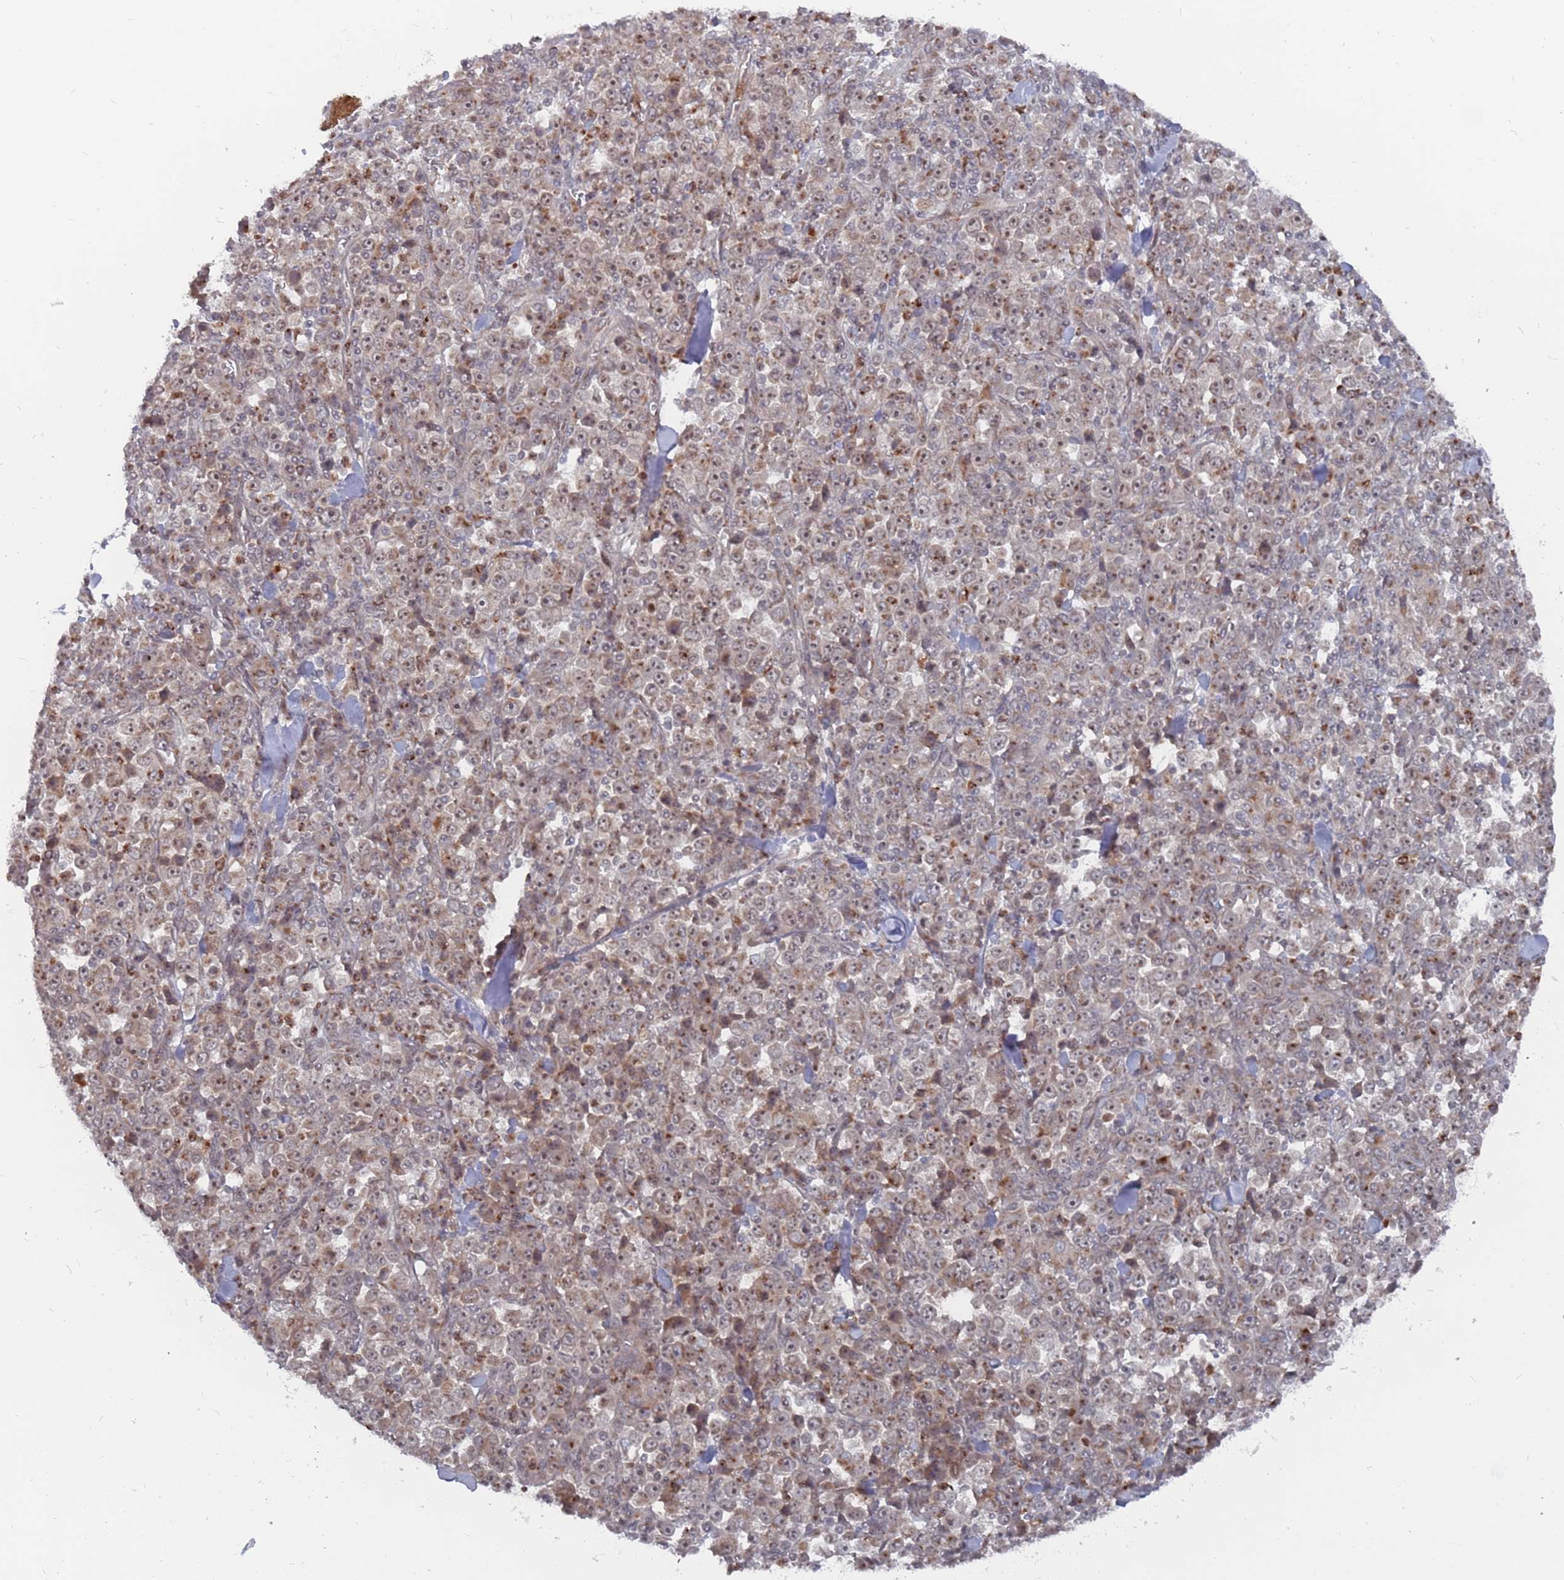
{"staining": {"intensity": "weak", "quantity": ">75%", "location": "cytoplasmic/membranous"}, "tissue": "stomach cancer", "cell_type": "Tumor cells", "image_type": "cancer", "snomed": [{"axis": "morphology", "description": "Normal tissue, NOS"}, {"axis": "morphology", "description": "Adenocarcinoma, NOS"}, {"axis": "topography", "description": "Stomach, upper"}, {"axis": "topography", "description": "Stomach"}], "caption": "This image exhibits stomach adenocarcinoma stained with immunohistochemistry to label a protein in brown. The cytoplasmic/membranous of tumor cells show weak positivity for the protein. Nuclei are counter-stained blue.", "gene": "FMO4", "patient": {"sex": "male", "age": 59}}